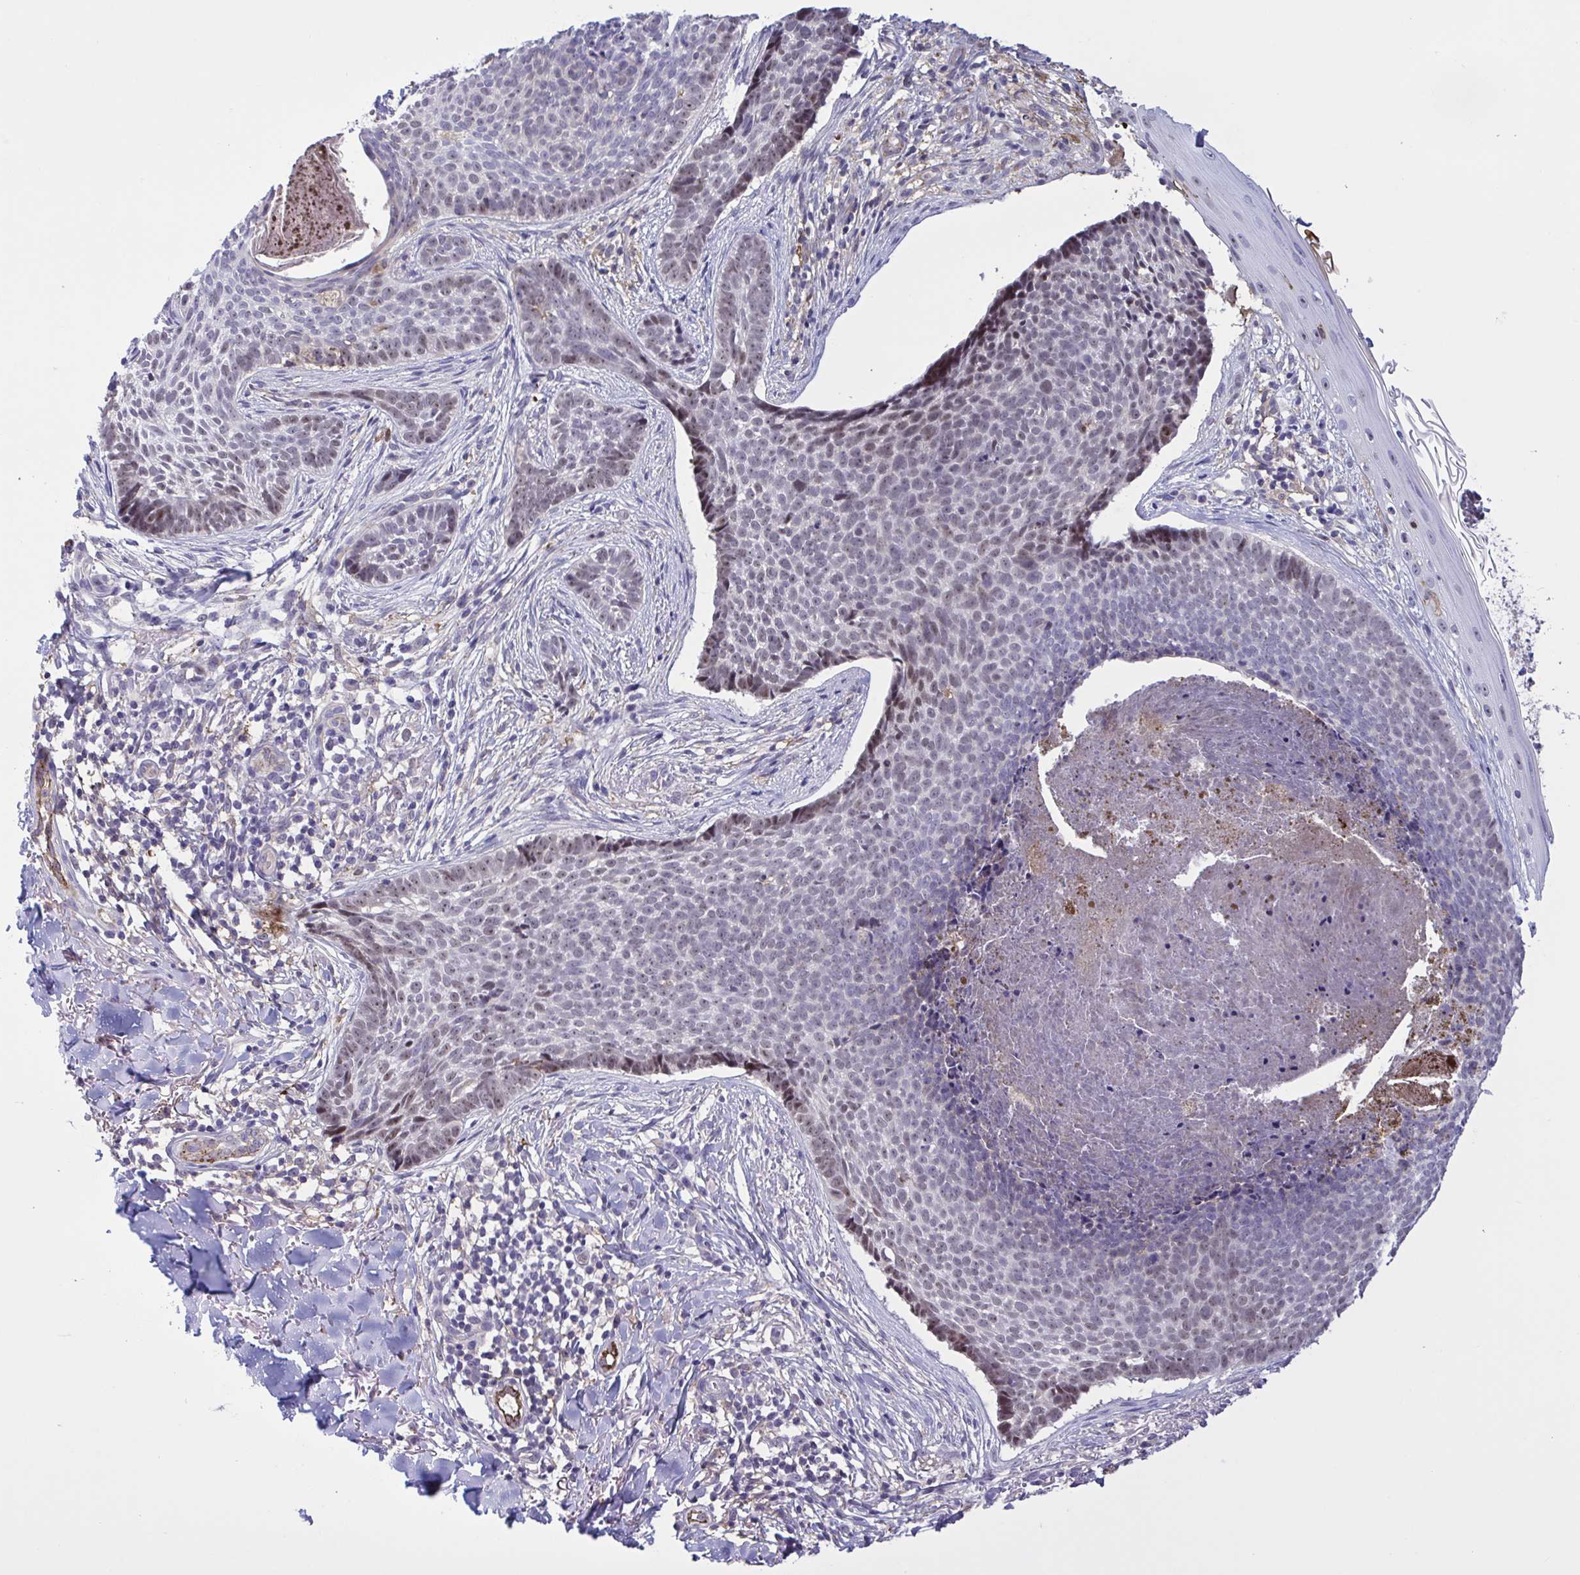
{"staining": {"intensity": "moderate", "quantity": "<25%", "location": "nuclear"}, "tissue": "skin cancer", "cell_type": "Tumor cells", "image_type": "cancer", "snomed": [{"axis": "morphology", "description": "Basal cell carcinoma"}, {"axis": "topography", "description": "Skin"}, {"axis": "topography", "description": "Skin of back"}], "caption": "Basal cell carcinoma (skin) was stained to show a protein in brown. There is low levels of moderate nuclear positivity in approximately <25% of tumor cells. (DAB (3,3'-diaminobenzidine) = brown stain, brightfield microscopy at high magnification).", "gene": "CD101", "patient": {"sex": "male", "age": 81}}